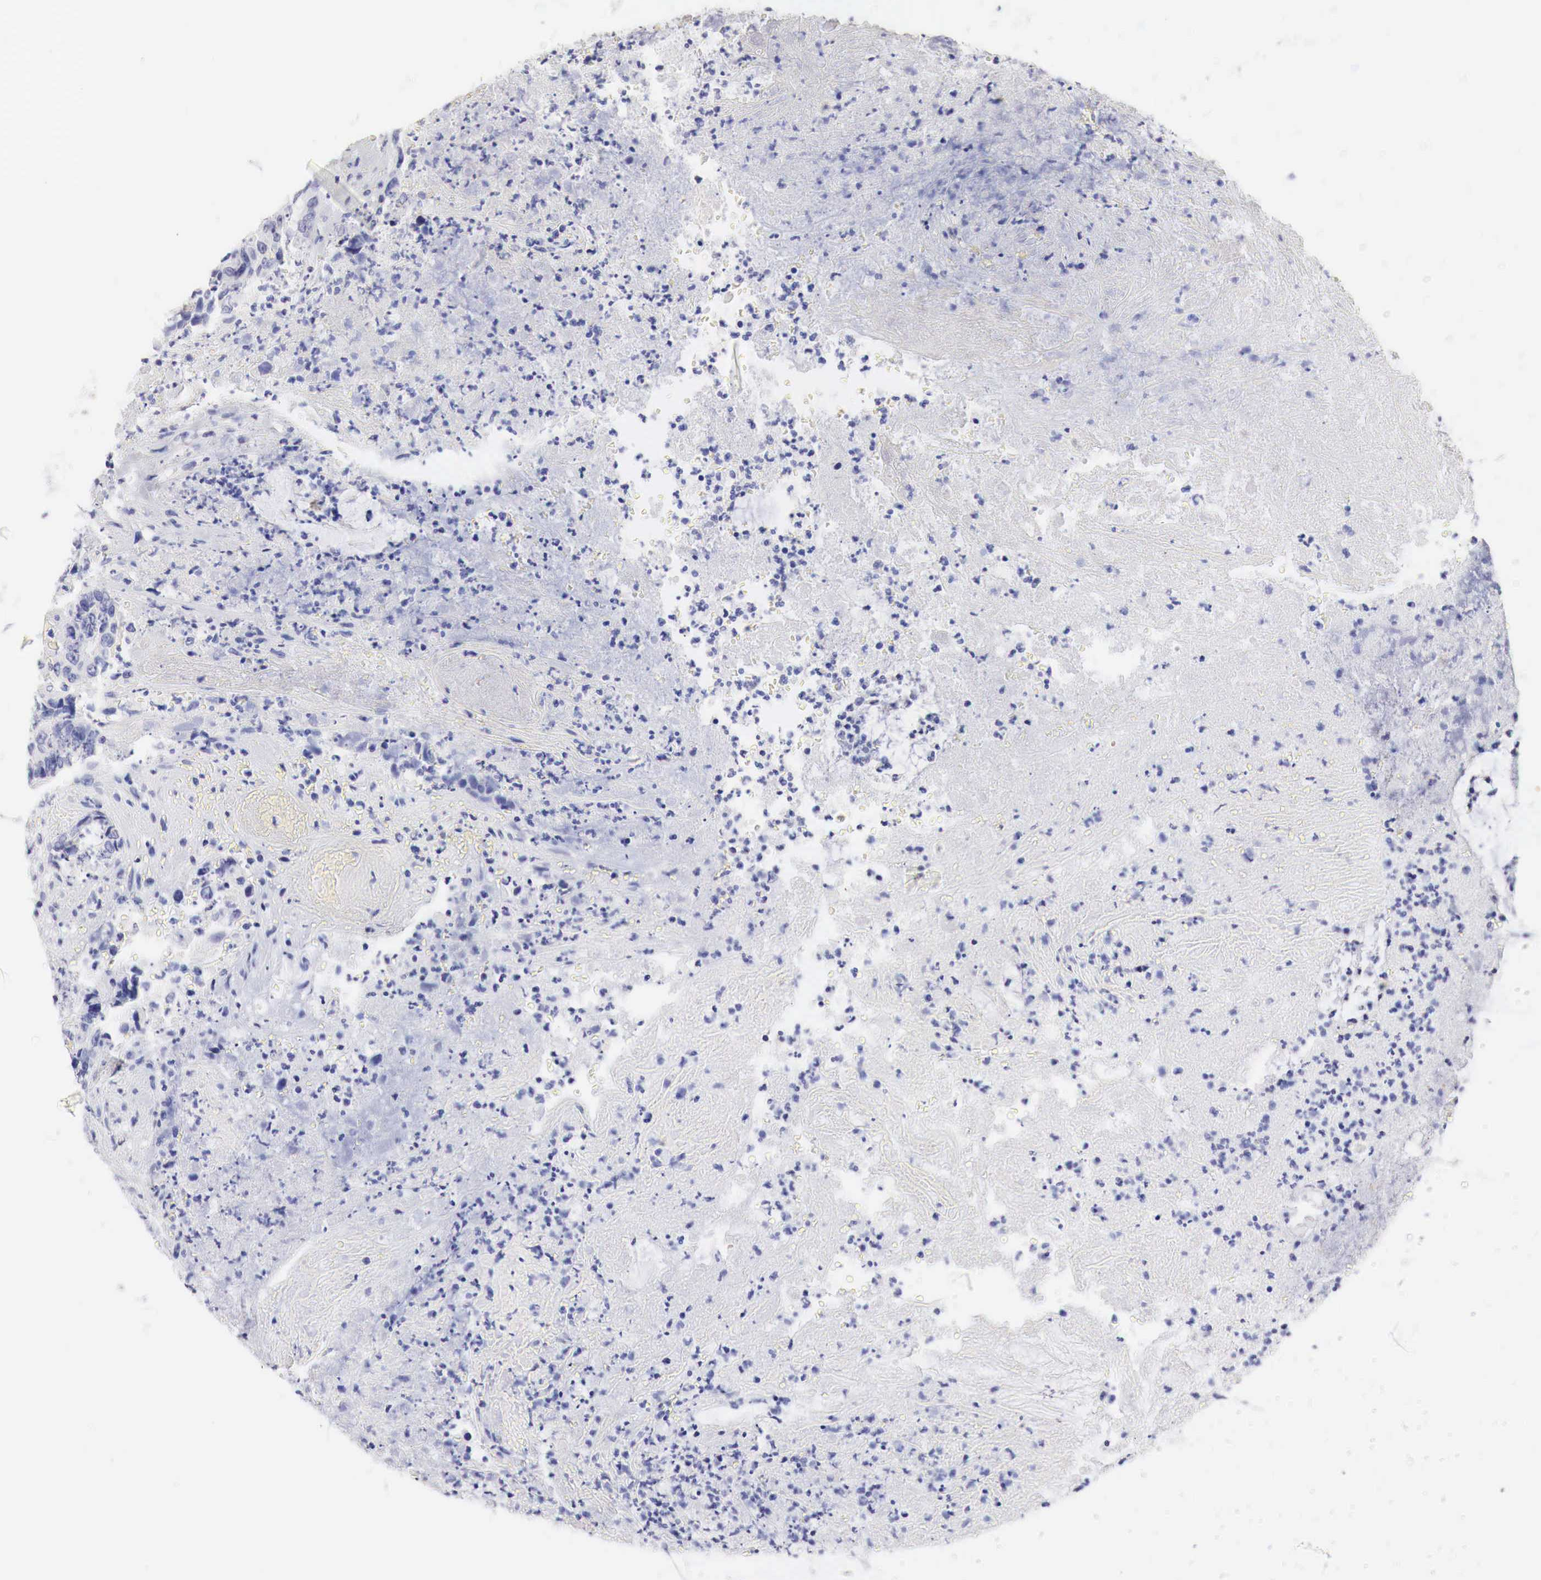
{"staining": {"intensity": "negative", "quantity": "none", "location": "none"}, "tissue": "colorectal cancer", "cell_type": "Tumor cells", "image_type": "cancer", "snomed": [{"axis": "morphology", "description": "Adenocarcinoma, NOS"}, {"axis": "topography", "description": "Rectum"}], "caption": "A high-resolution photomicrograph shows immunohistochemistry (IHC) staining of colorectal adenocarcinoma, which exhibits no significant positivity in tumor cells. The staining was performed using DAB to visualize the protein expression in brown, while the nuclei were stained in blue with hematoxylin (Magnification: 20x).", "gene": "TYR", "patient": {"sex": "female", "age": 65}}